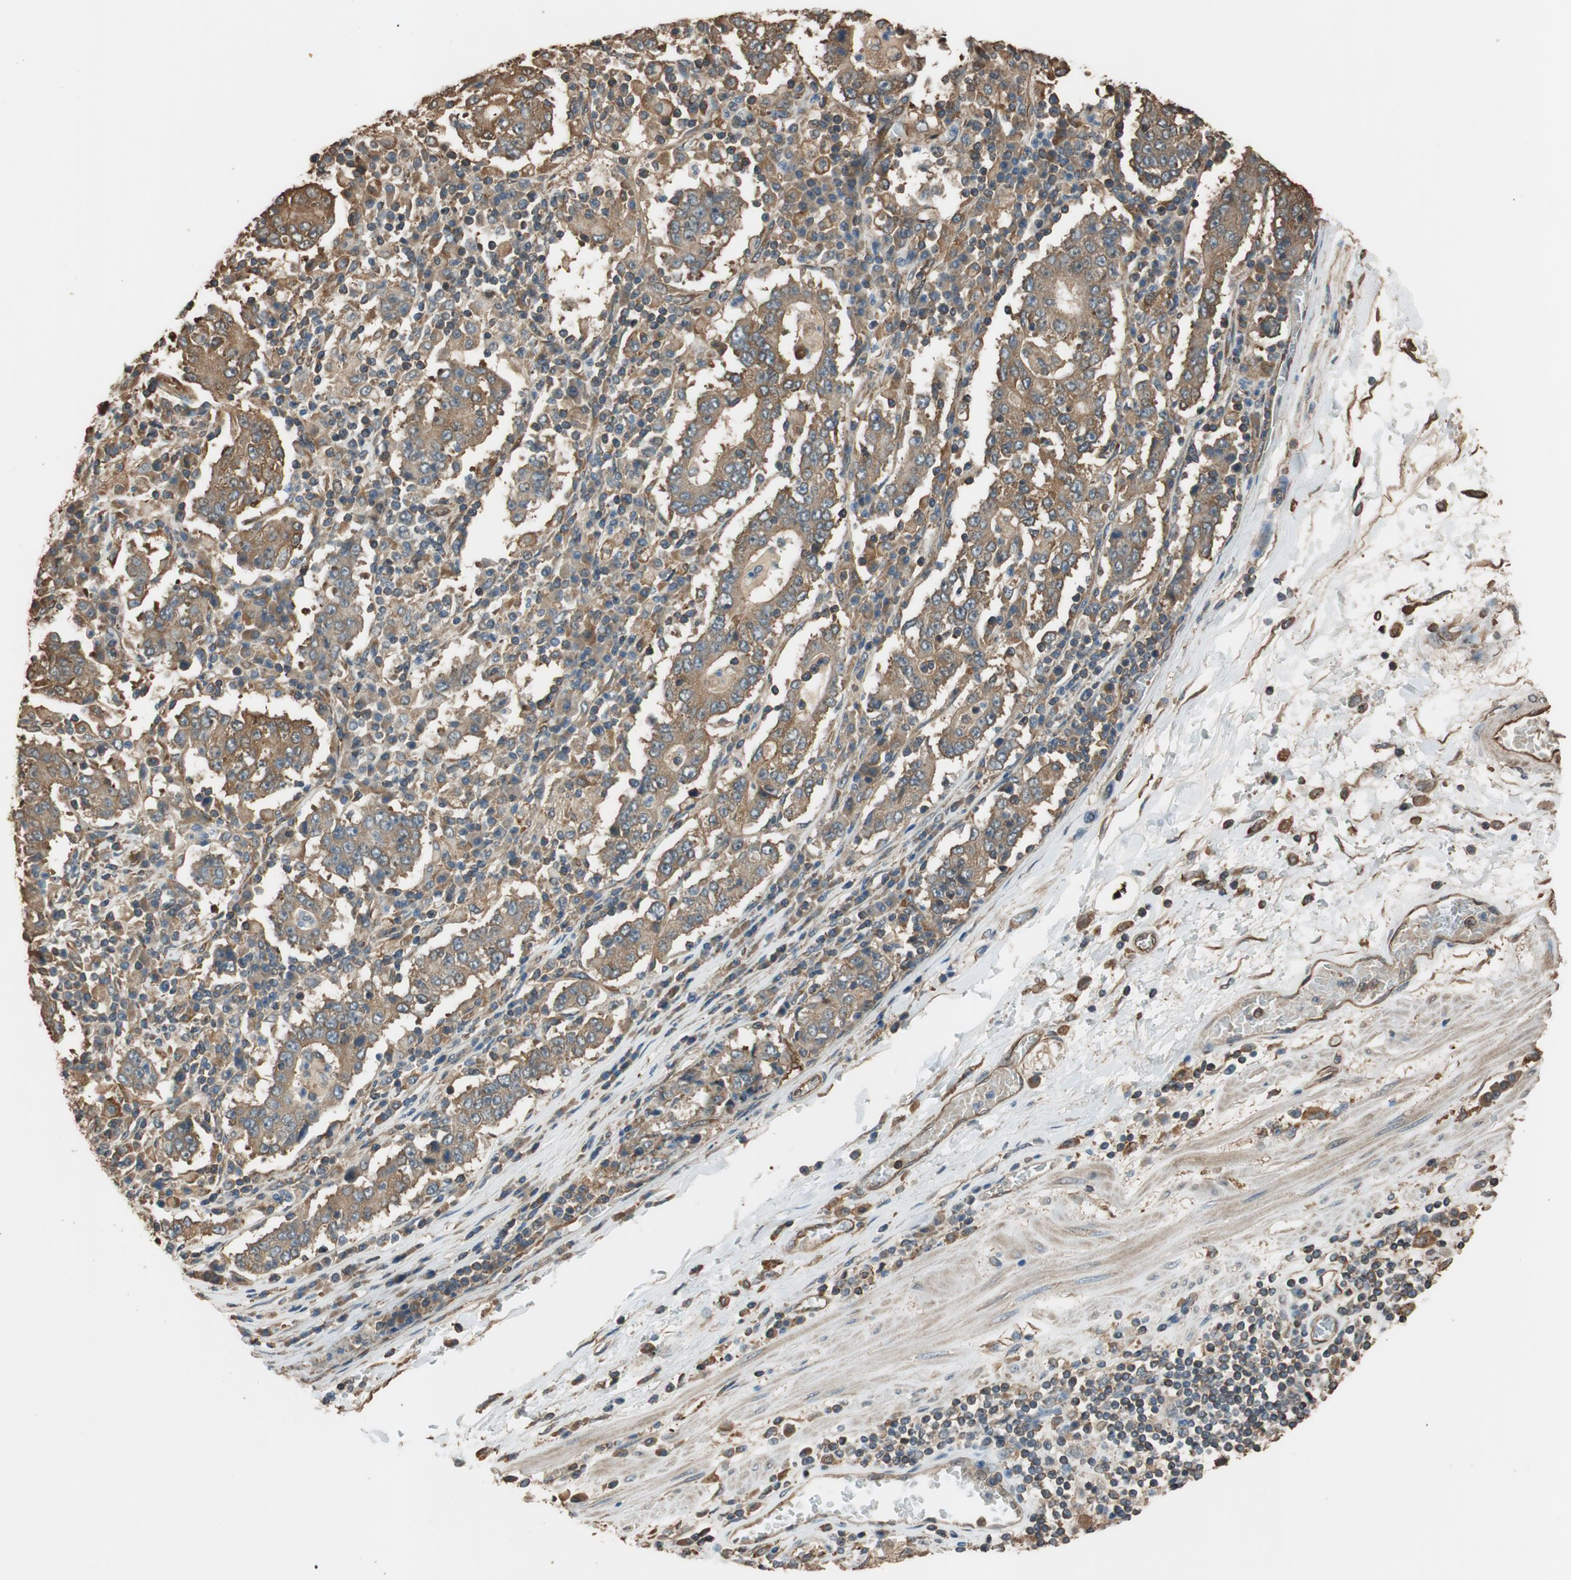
{"staining": {"intensity": "moderate", "quantity": ">75%", "location": "cytoplasmic/membranous"}, "tissue": "stomach cancer", "cell_type": "Tumor cells", "image_type": "cancer", "snomed": [{"axis": "morphology", "description": "Normal tissue, NOS"}, {"axis": "morphology", "description": "Adenocarcinoma, NOS"}, {"axis": "topography", "description": "Stomach, upper"}, {"axis": "topography", "description": "Stomach"}], "caption": "Immunohistochemistry (IHC) histopathology image of neoplastic tissue: human stomach cancer (adenocarcinoma) stained using IHC displays medium levels of moderate protein expression localized specifically in the cytoplasmic/membranous of tumor cells, appearing as a cytoplasmic/membranous brown color.", "gene": "MST1R", "patient": {"sex": "male", "age": 59}}